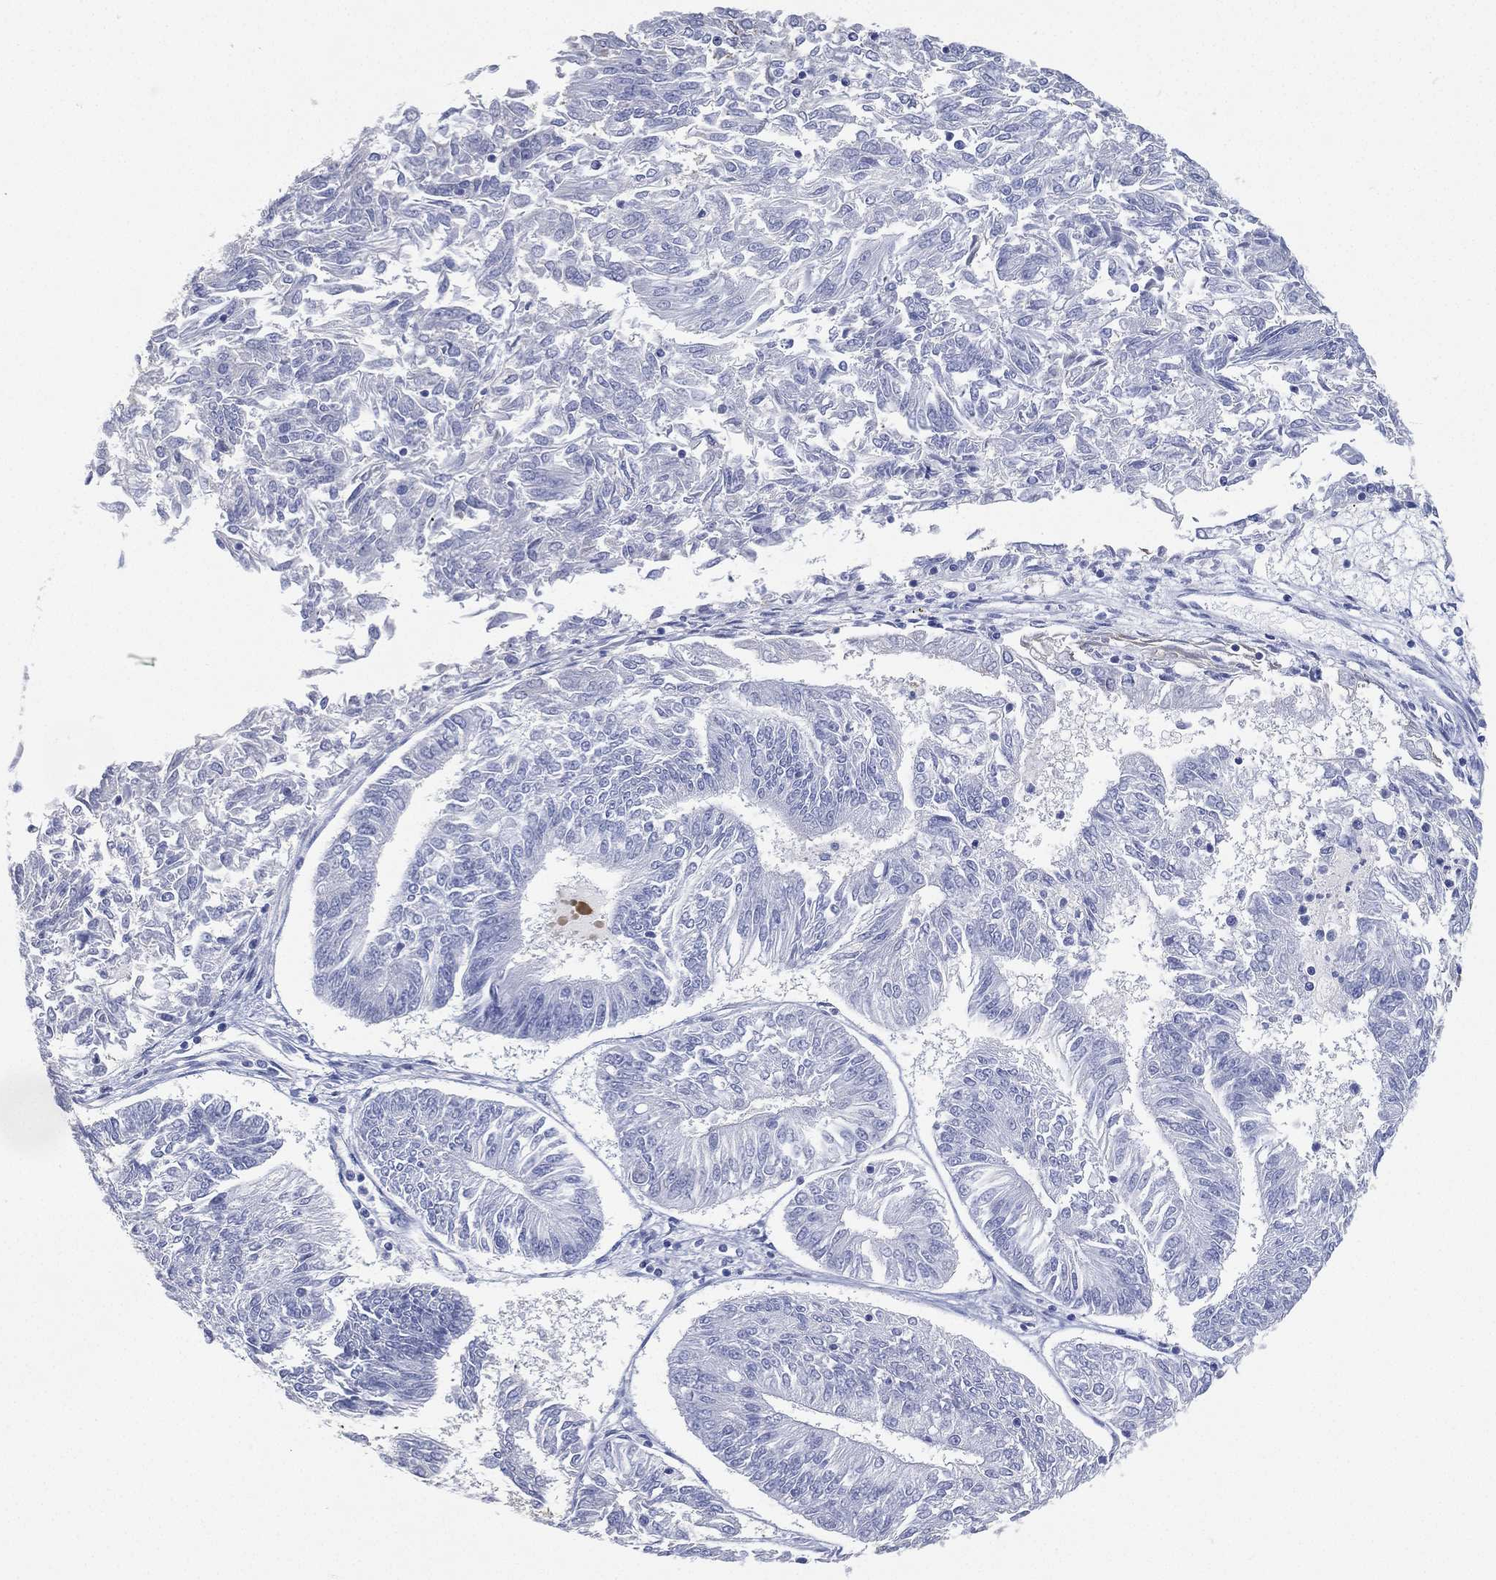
{"staining": {"intensity": "negative", "quantity": "none", "location": "none"}, "tissue": "endometrial cancer", "cell_type": "Tumor cells", "image_type": "cancer", "snomed": [{"axis": "morphology", "description": "Adenocarcinoma, NOS"}, {"axis": "topography", "description": "Endometrium"}], "caption": "Tumor cells show no significant protein expression in endometrial cancer (adenocarcinoma).", "gene": "FMO1", "patient": {"sex": "female", "age": 58}}